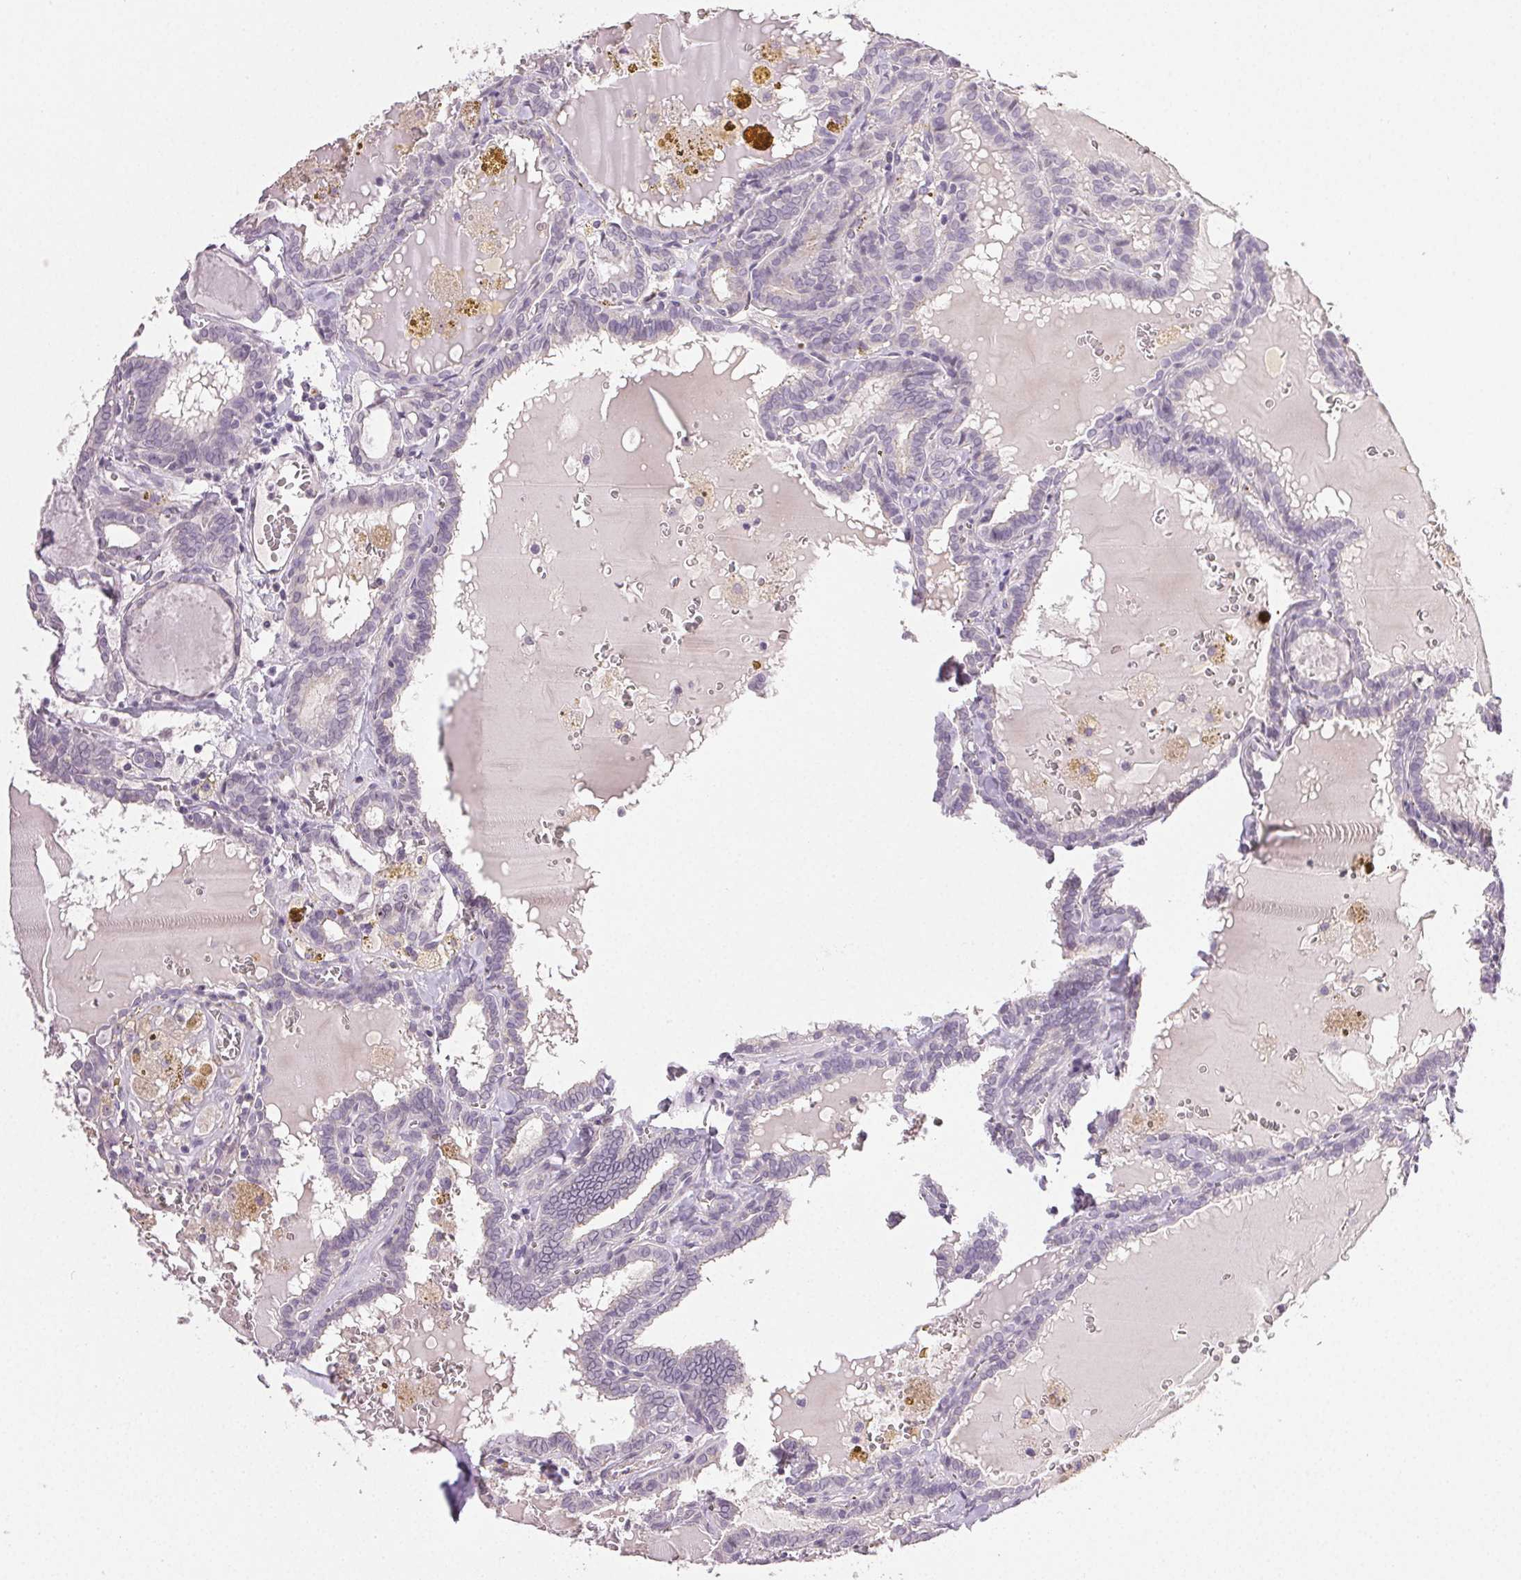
{"staining": {"intensity": "negative", "quantity": "none", "location": "none"}, "tissue": "thyroid cancer", "cell_type": "Tumor cells", "image_type": "cancer", "snomed": [{"axis": "morphology", "description": "Papillary adenocarcinoma, NOS"}, {"axis": "topography", "description": "Thyroid gland"}], "caption": "An immunohistochemistry (IHC) image of thyroid papillary adenocarcinoma is shown. There is no staining in tumor cells of thyroid papillary adenocarcinoma.", "gene": "PLCB1", "patient": {"sex": "female", "age": 39}}